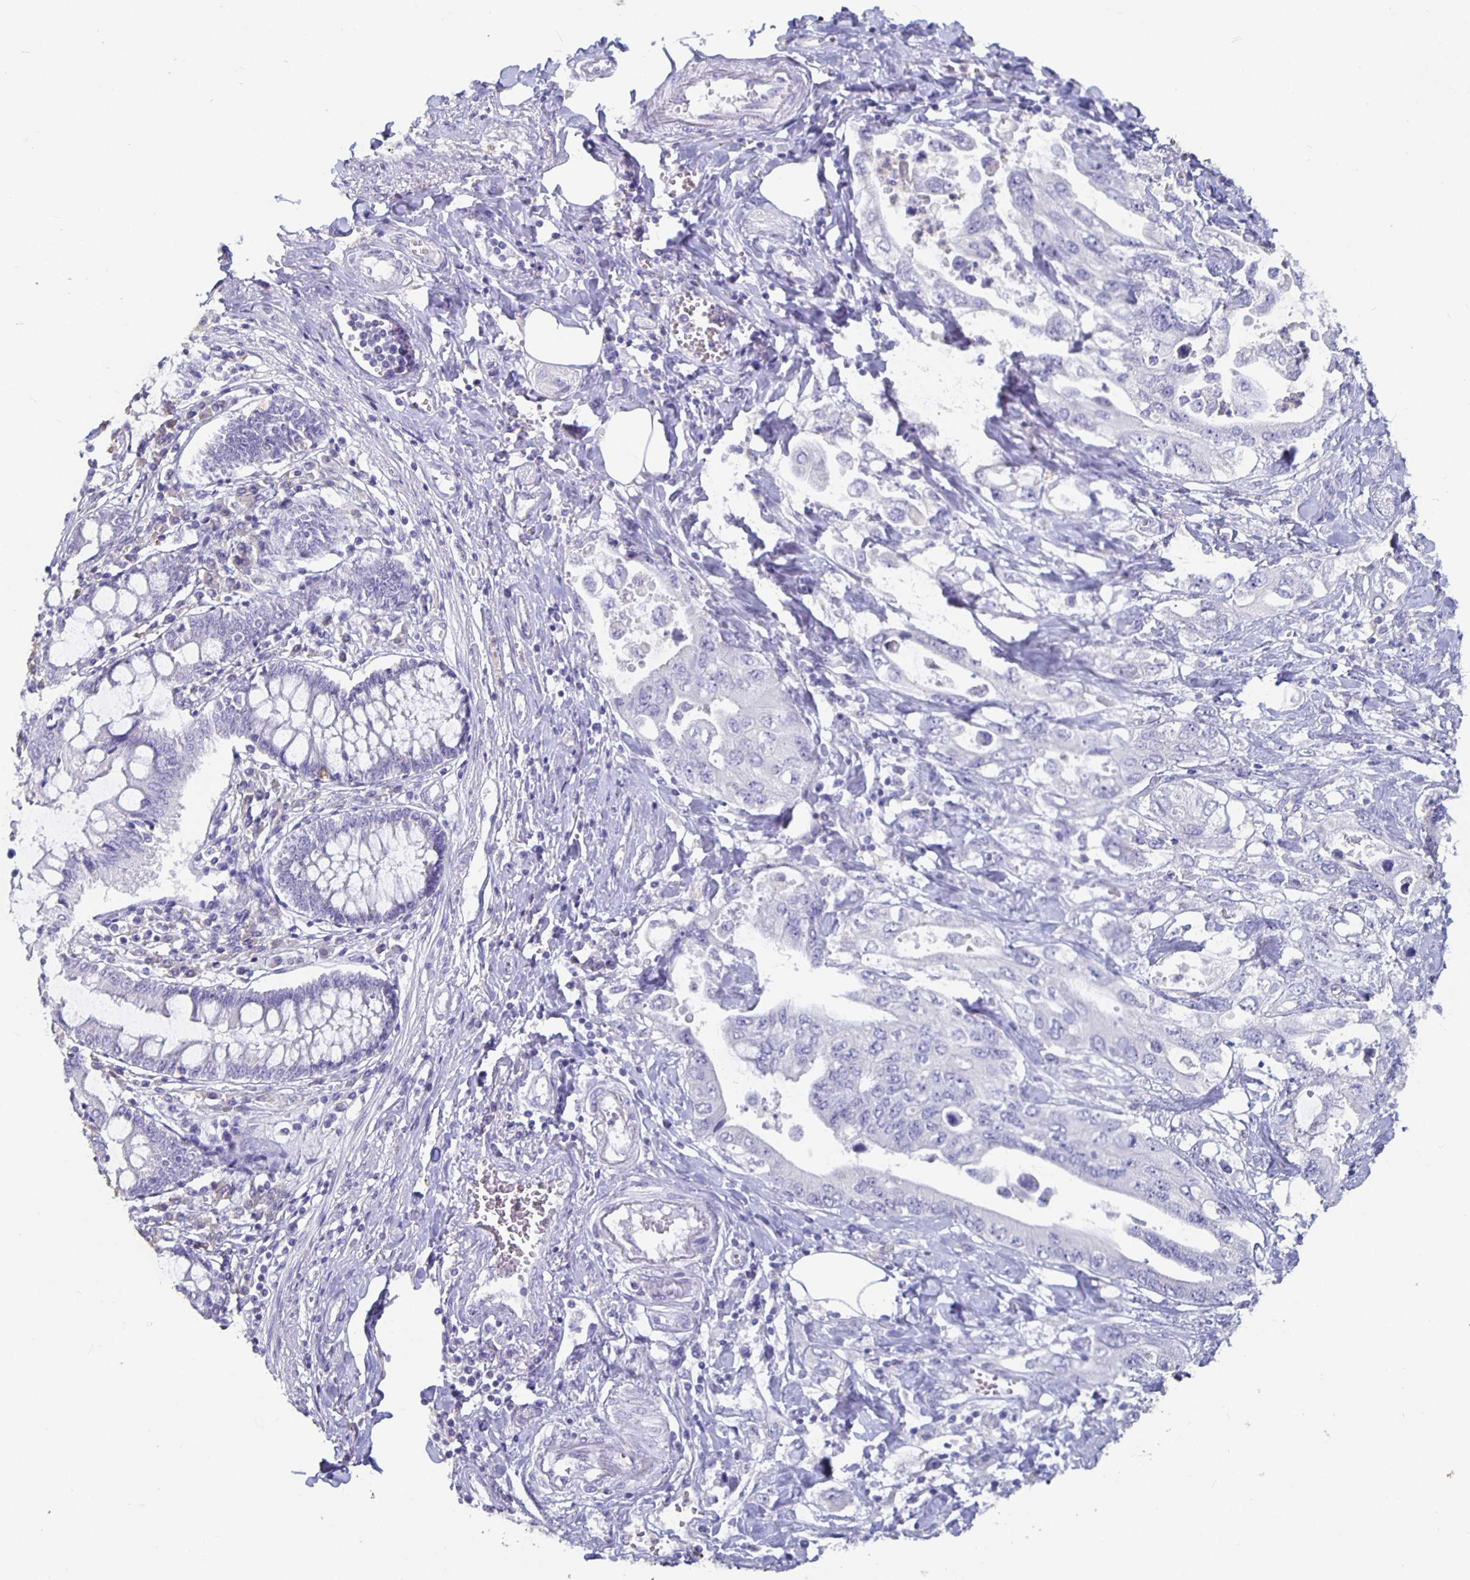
{"staining": {"intensity": "negative", "quantity": "none", "location": "none"}, "tissue": "pancreatic cancer", "cell_type": "Tumor cells", "image_type": "cancer", "snomed": [{"axis": "morphology", "description": "Adenocarcinoma, NOS"}, {"axis": "topography", "description": "Pancreas"}], "caption": "Pancreatic cancer was stained to show a protein in brown. There is no significant positivity in tumor cells.", "gene": "GPX4", "patient": {"sex": "female", "age": 63}}